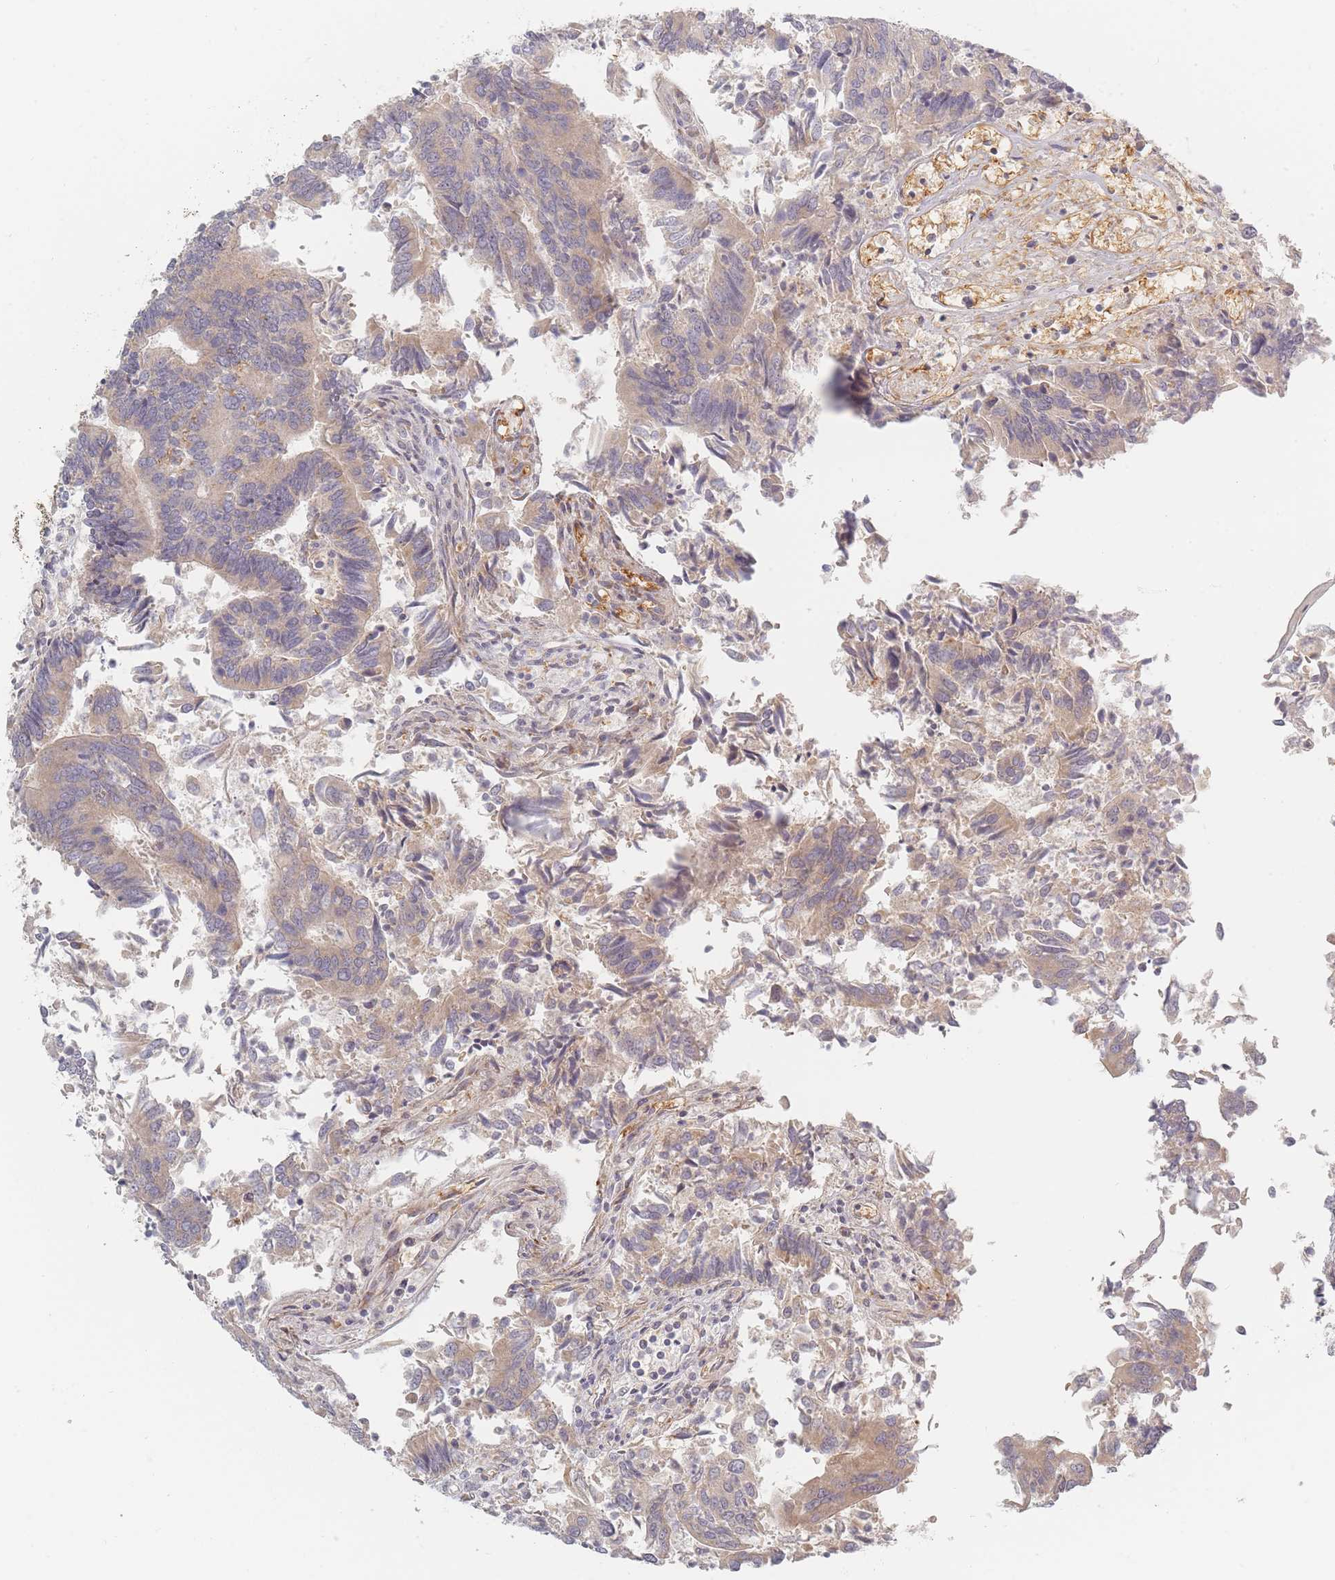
{"staining": {"intensity": "moderate", "quantity": ">75%", "location": "cytoplasmic/membranous"}, "tissue": "colorectal cancer", "cell_type": "Tumor cells", "image_type": "cancer", "snomed": [{"axis": "morphology", "description": "Adenocarcinoma, NOS"}, {"axis": "topography", "description": "Colon"}], "caption": "Immunohistochemistry (DAB (3,3'-diaminobenzidine)) staining of colorectal cancer (adenocarcinoma) displays moderate cytoplasmic/membranous protein expression in approximately >75% of tumor cells. Nuclei are stained in blue.", "gene": "ZKSCAN7", "patient": {"sex": "female", "age": 67}}